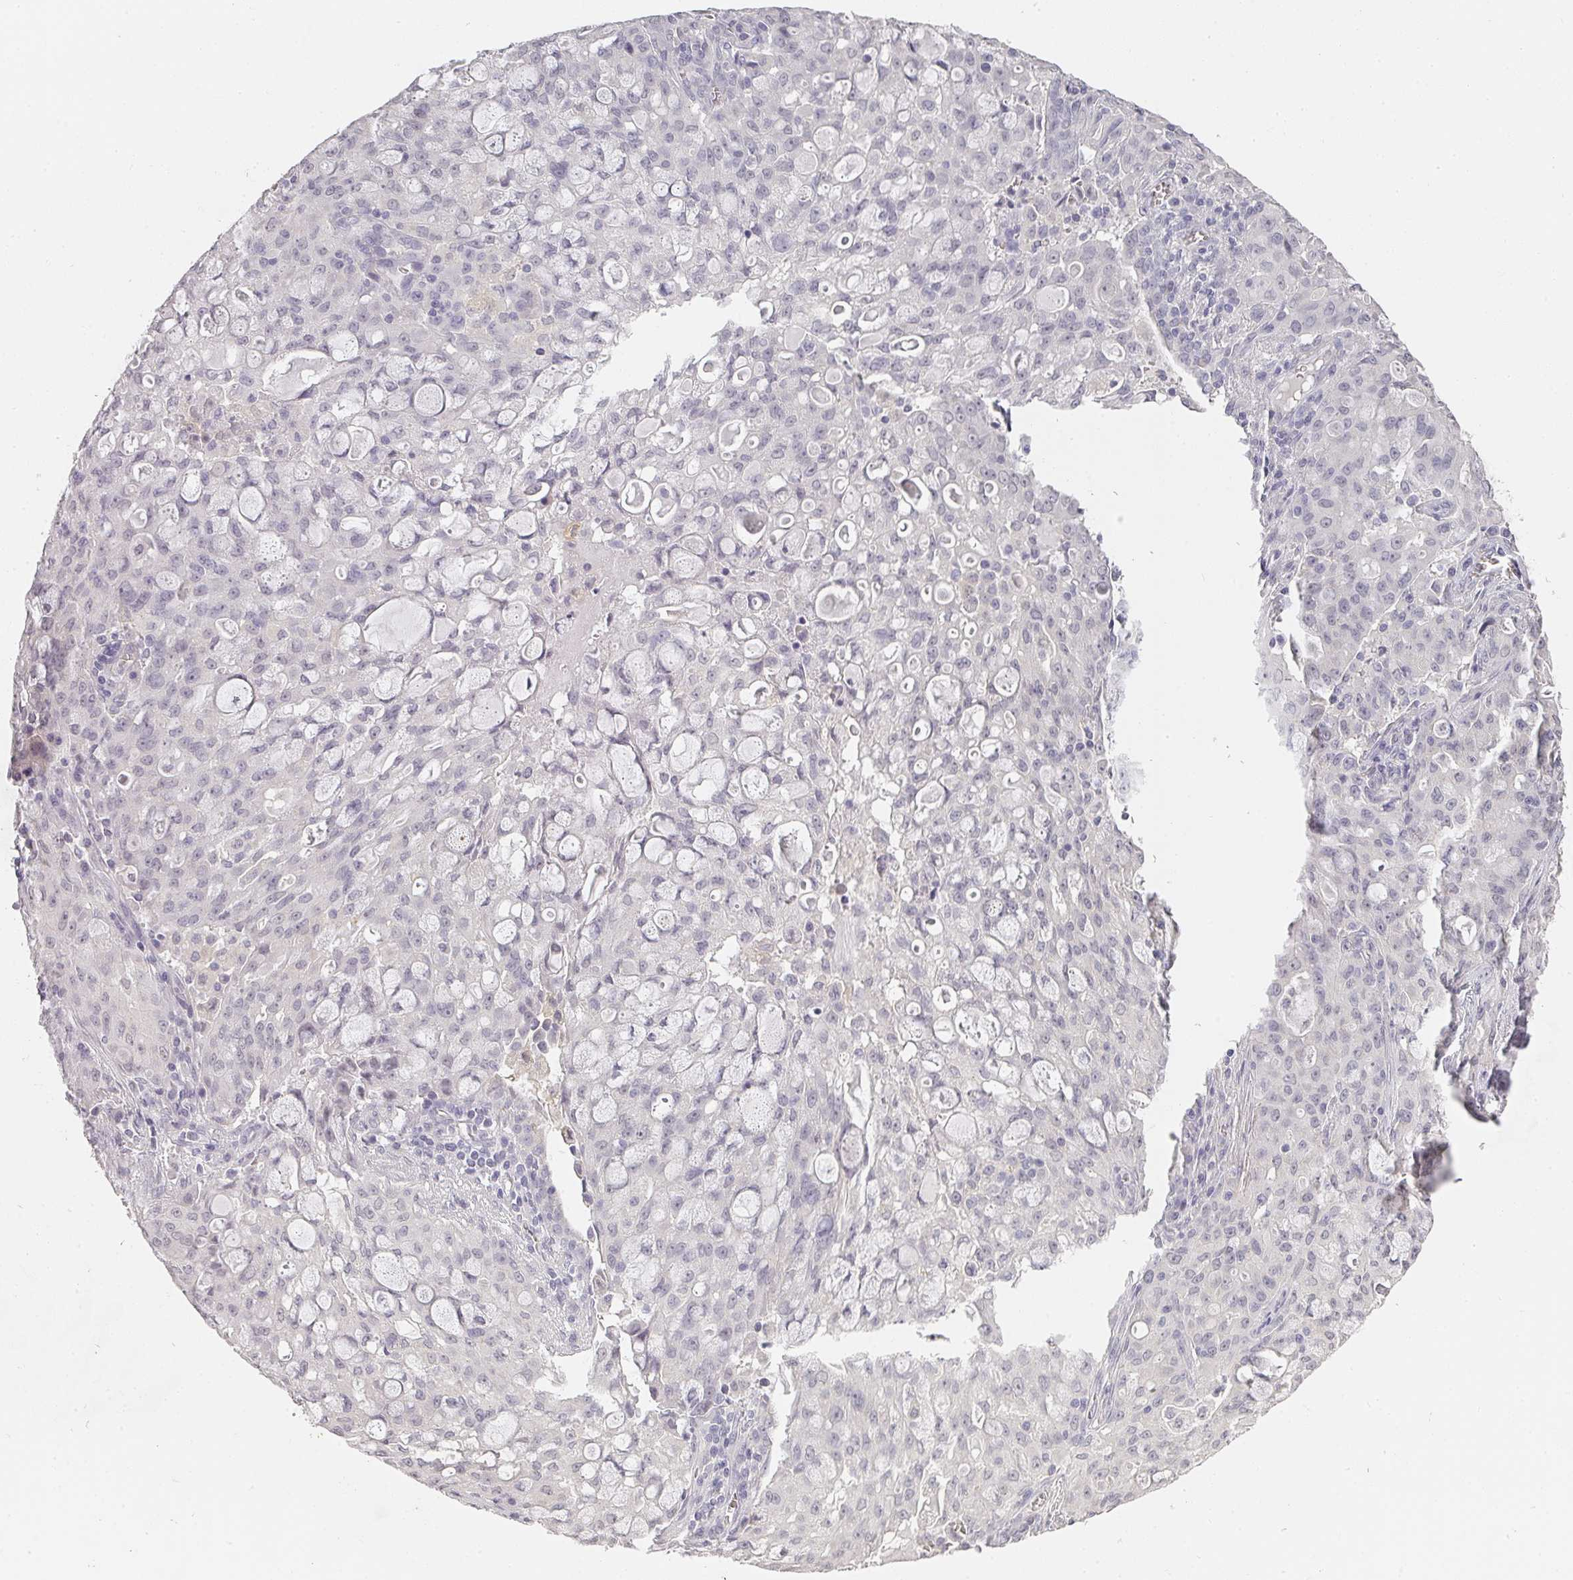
{"staining": {"intensity": "negative", "quantity": "none", "location": "none"}, "tissue": "lung cancer", "cell_type": "Tumor cells", "image_type": "cancer", "snomed": [{"axis": "morphology", "description": "Adenocarcinoma, NOS"}, {"axis": "topography", "description": "Lung"}], "caption": "This is an IHC micrograph of adenocarcinoma (lung). There is no staining in tumor cells.", "gene": "SHISA2", "patient": {"sex": "female", "age": 44}}